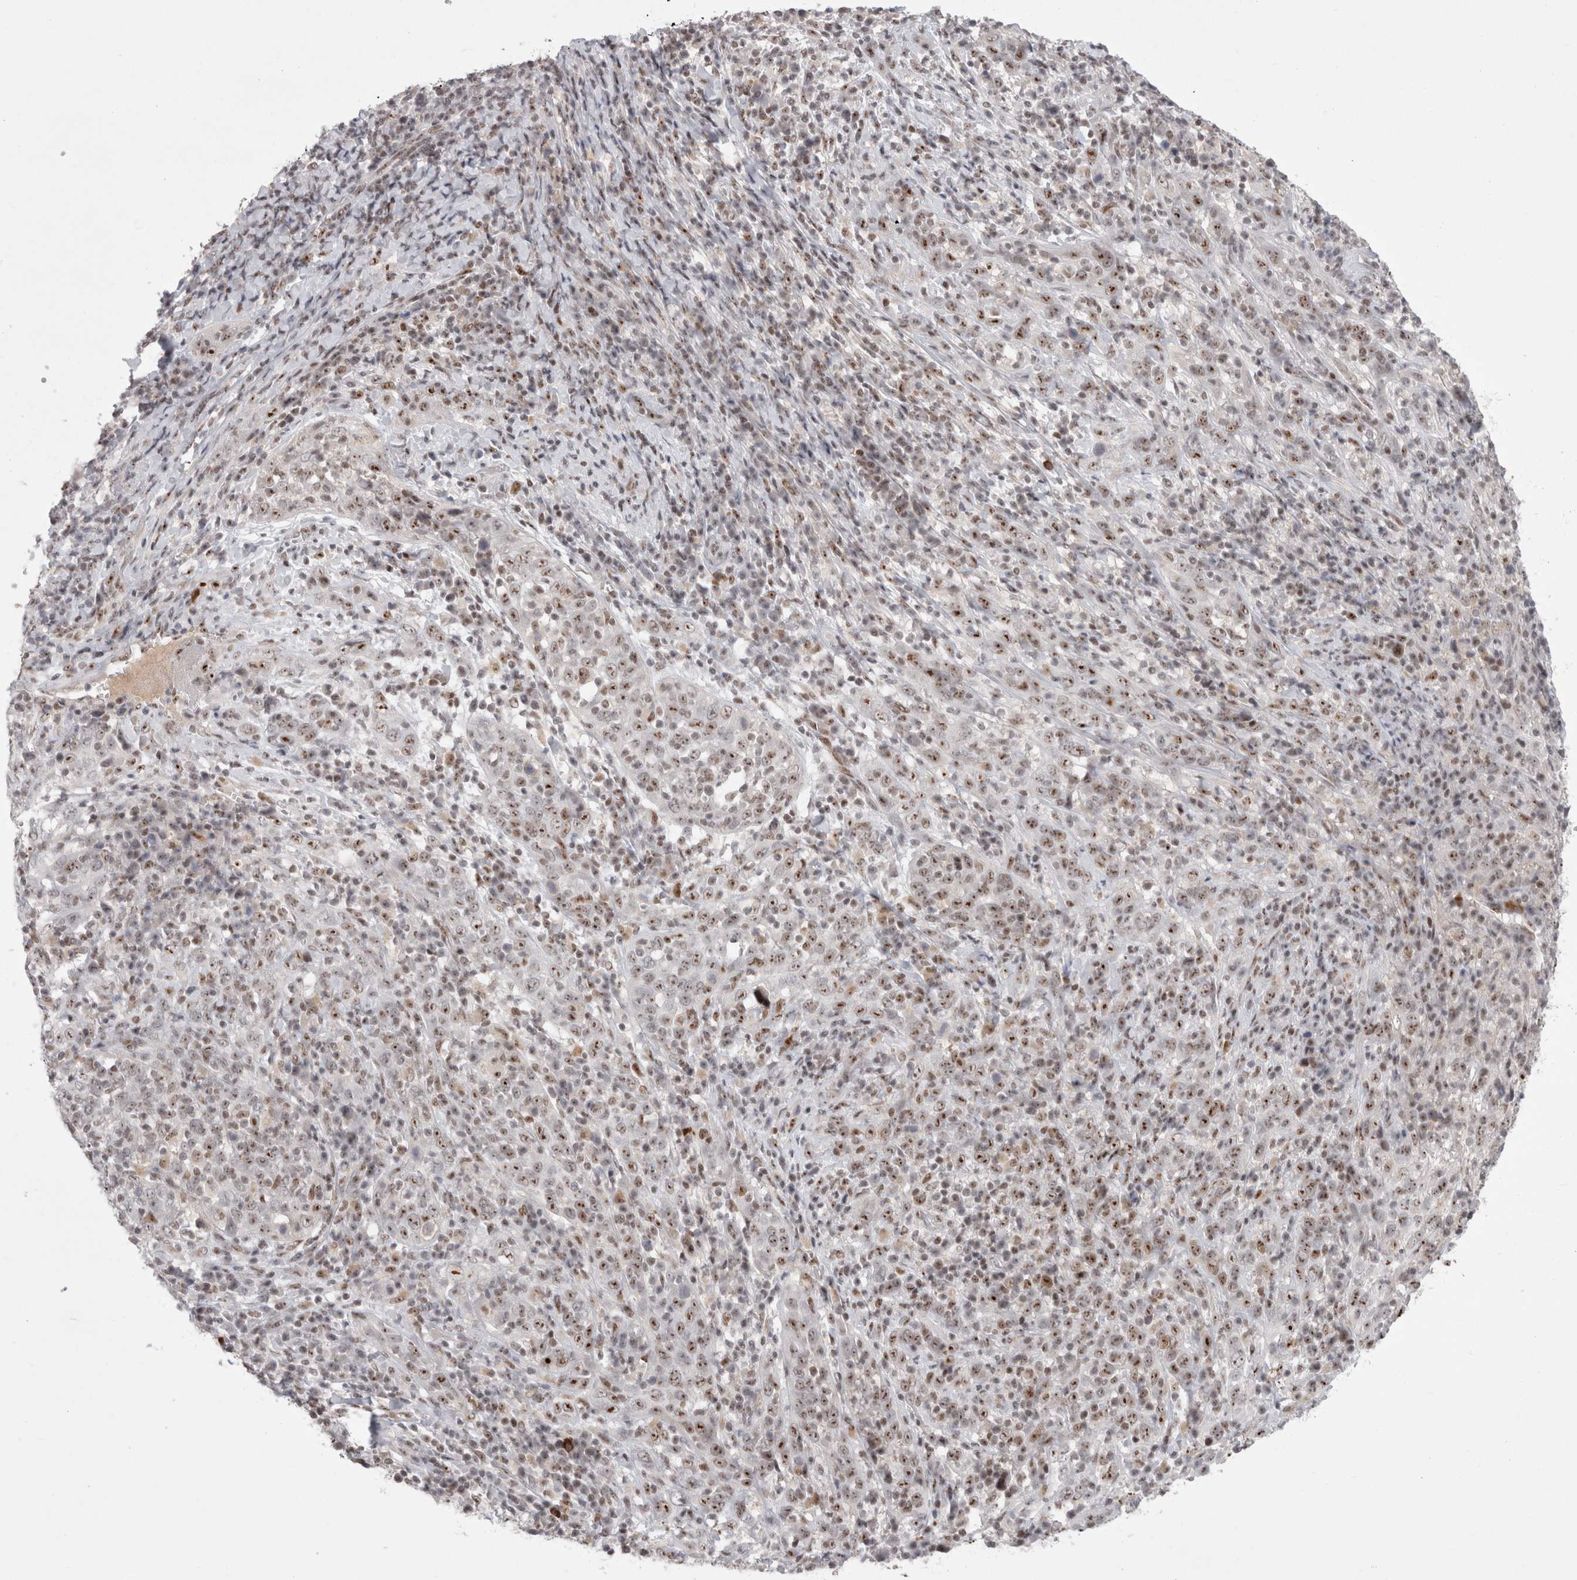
{"staining": {"intensity": "moderate", "quantity": ">75%", "location": "nuclear"}, "tissue": "cervical cancer", "cell_type": "Tumor cells", "image_type": "cancer", "snomed": [{"axis": "morphology", "description": "Squamous cell carcinoma, NOS"}, {"axis": "topography", "description": "Cervix"}], "caption": "Cervical cancer (squamous cell carcinoma) stained with a brown dye displays moderate nuclear positive staining in about >75% of tumor cells.", "gene": "SENP6", "patient": {"sex": "female", "age": 46}}